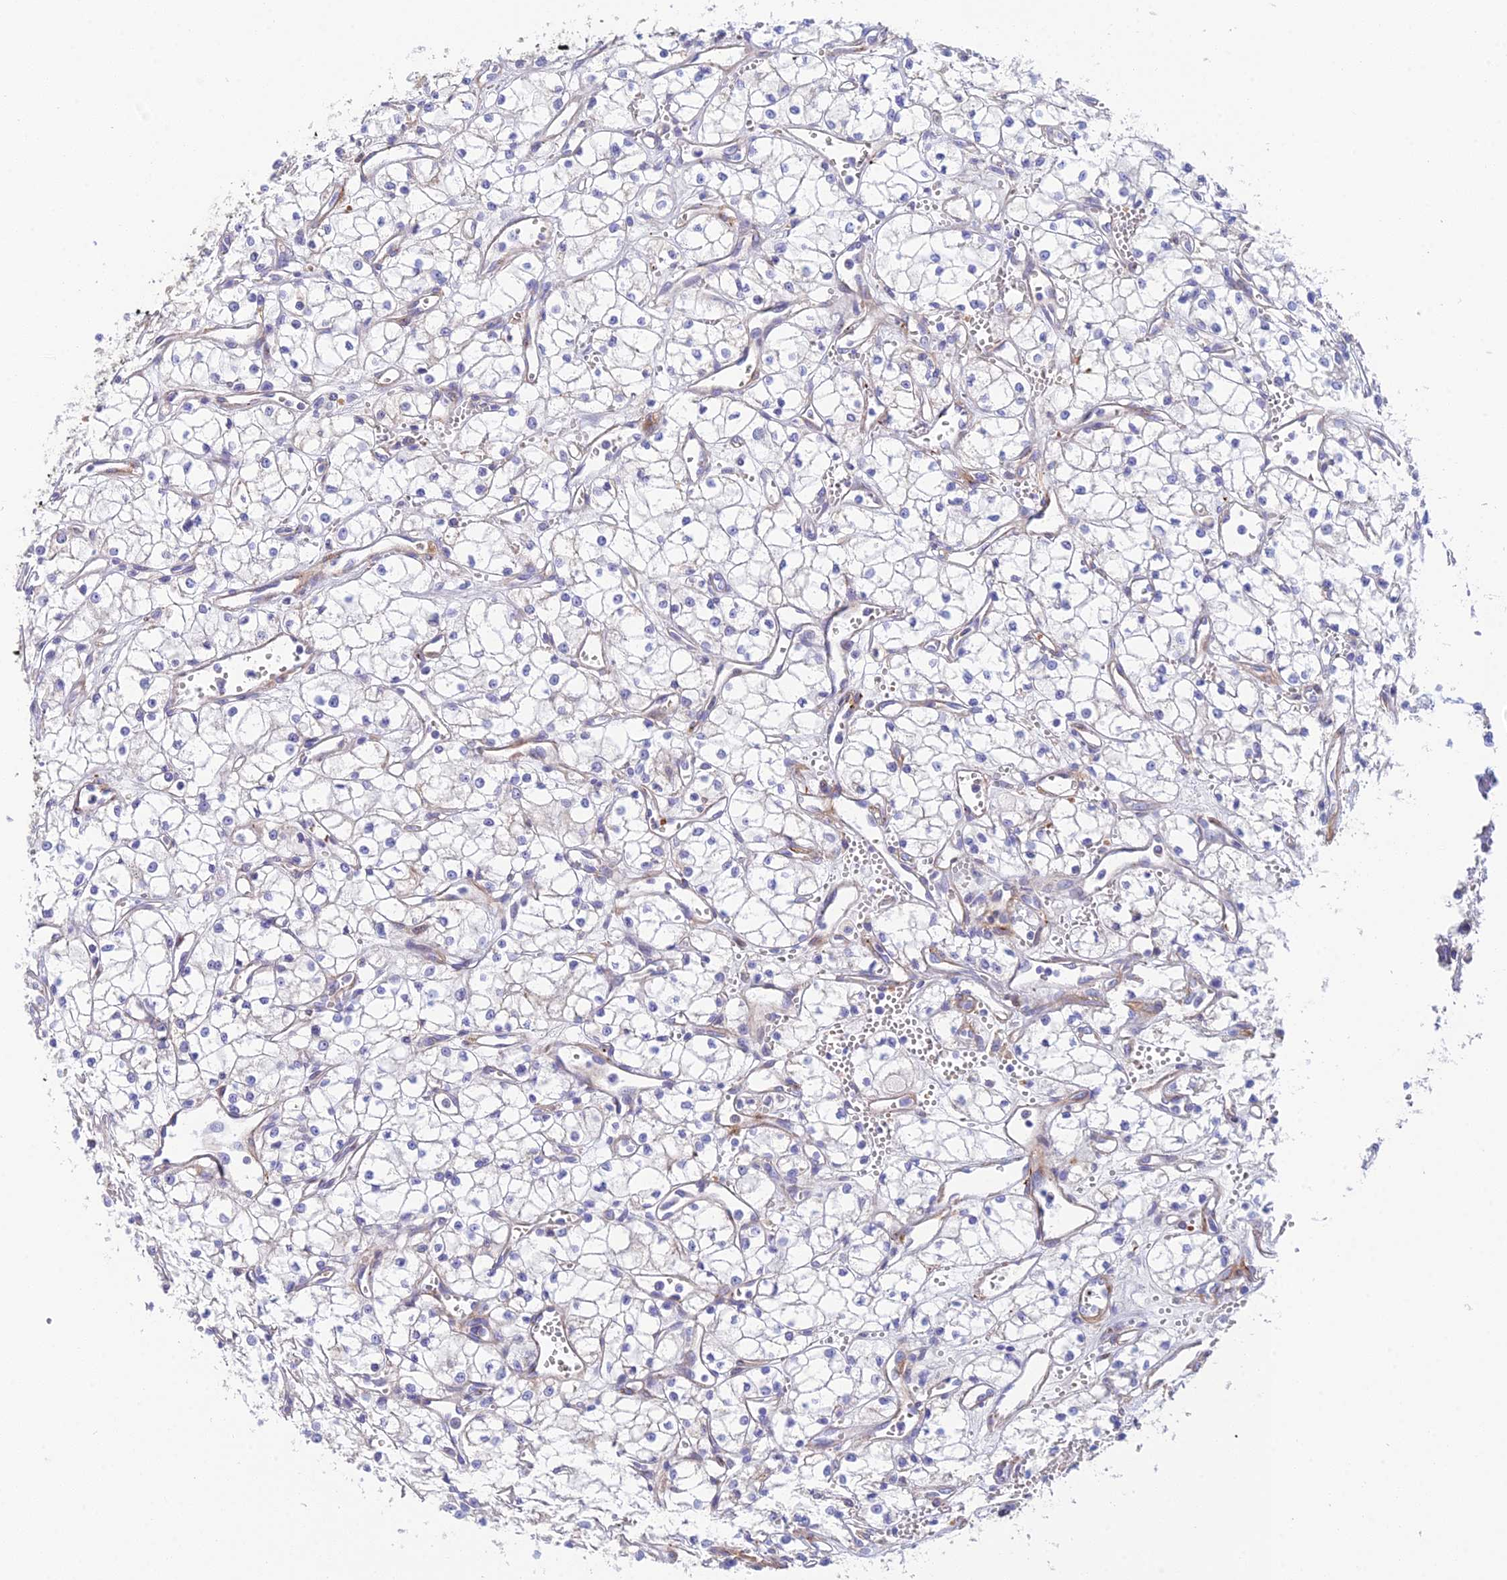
{"staining": {"intensity": "negative", "quantity": "none", "location": "none"}, "tissue": "renal cancer", "cell_type": "Tumor cells", "image_type": "cancer", "snomed": [{"axis": "morphology", "description": "Adenocarcinoma, NOS"}, {"axis": "topography", "description": "Kidney"}], "caption": "This micrograph is of renal cancer (adenocarcinoma) stained with immunohistochemistry (IHC) to label a protein in brown with the nuclei are counter-stained blue. There is no staining in tumor cells.", "gene": "CSPG4", "patient": {"sex": "male", "age": 59}}